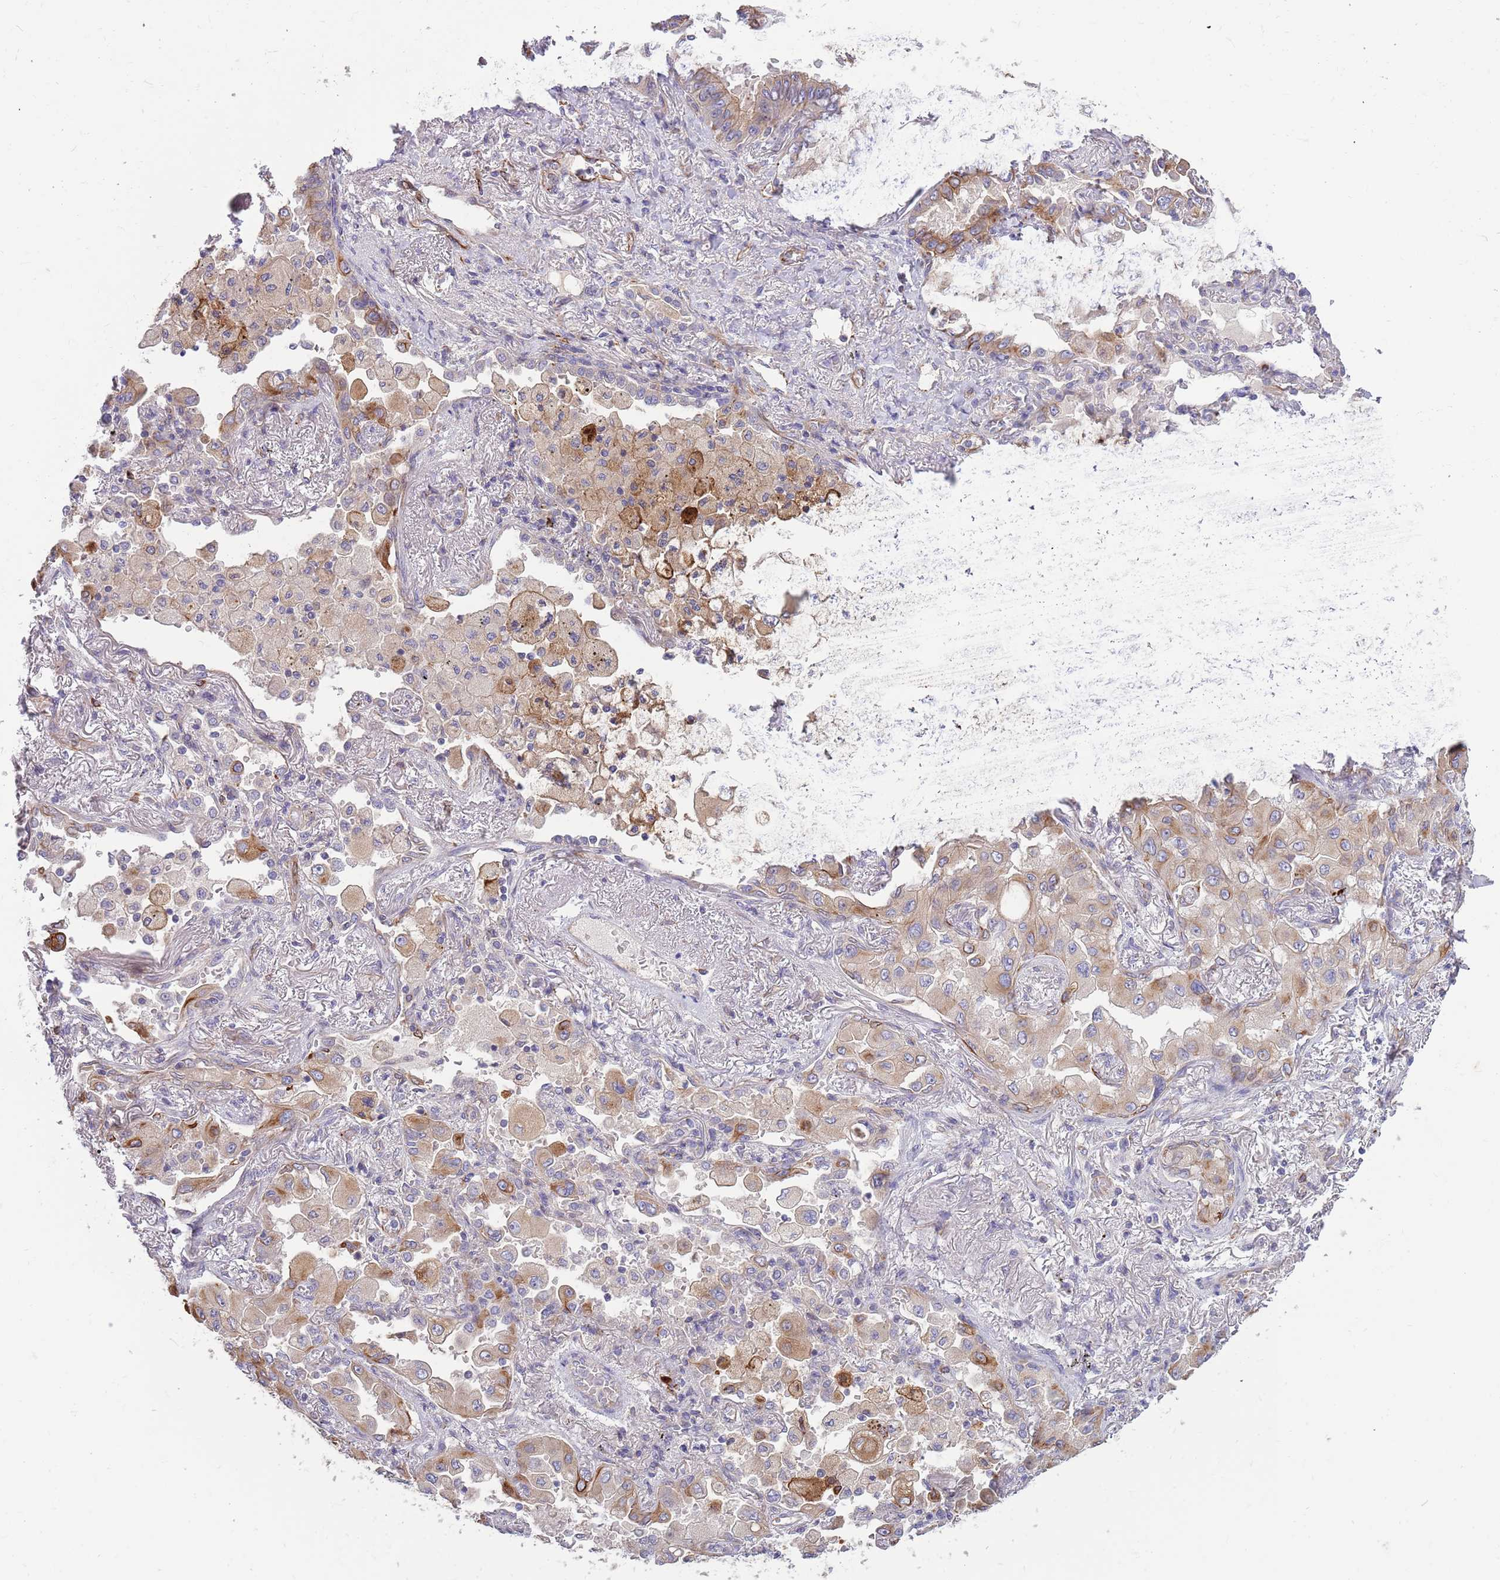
{"staining": {"intensity": "weak", "quantity": "25%-75%", "location": "cytoplasmic/membranous"}, "tissue": "lung cancer", "cell_type": "Tumor cells", "image_type": "cancer", "snomed": [{"axis": "morphology", "description": "Squamous cell carcinoma, NOS"}, {"axis": "topography", "description": "Lung"}], "caption": "Immunohistochemistry (IHC) image of neoplastic tissue: lung cancer (squamous cell carcinoma) stained using IHC reveals low levels of weak protein expression localized specifically in the cytoplasmic/membranous of tumor cells, appearing as a cytoplasmic/membranous brown color.", "gene": "MOGAT1", "patient": {"sex": "male", "age": 74}}